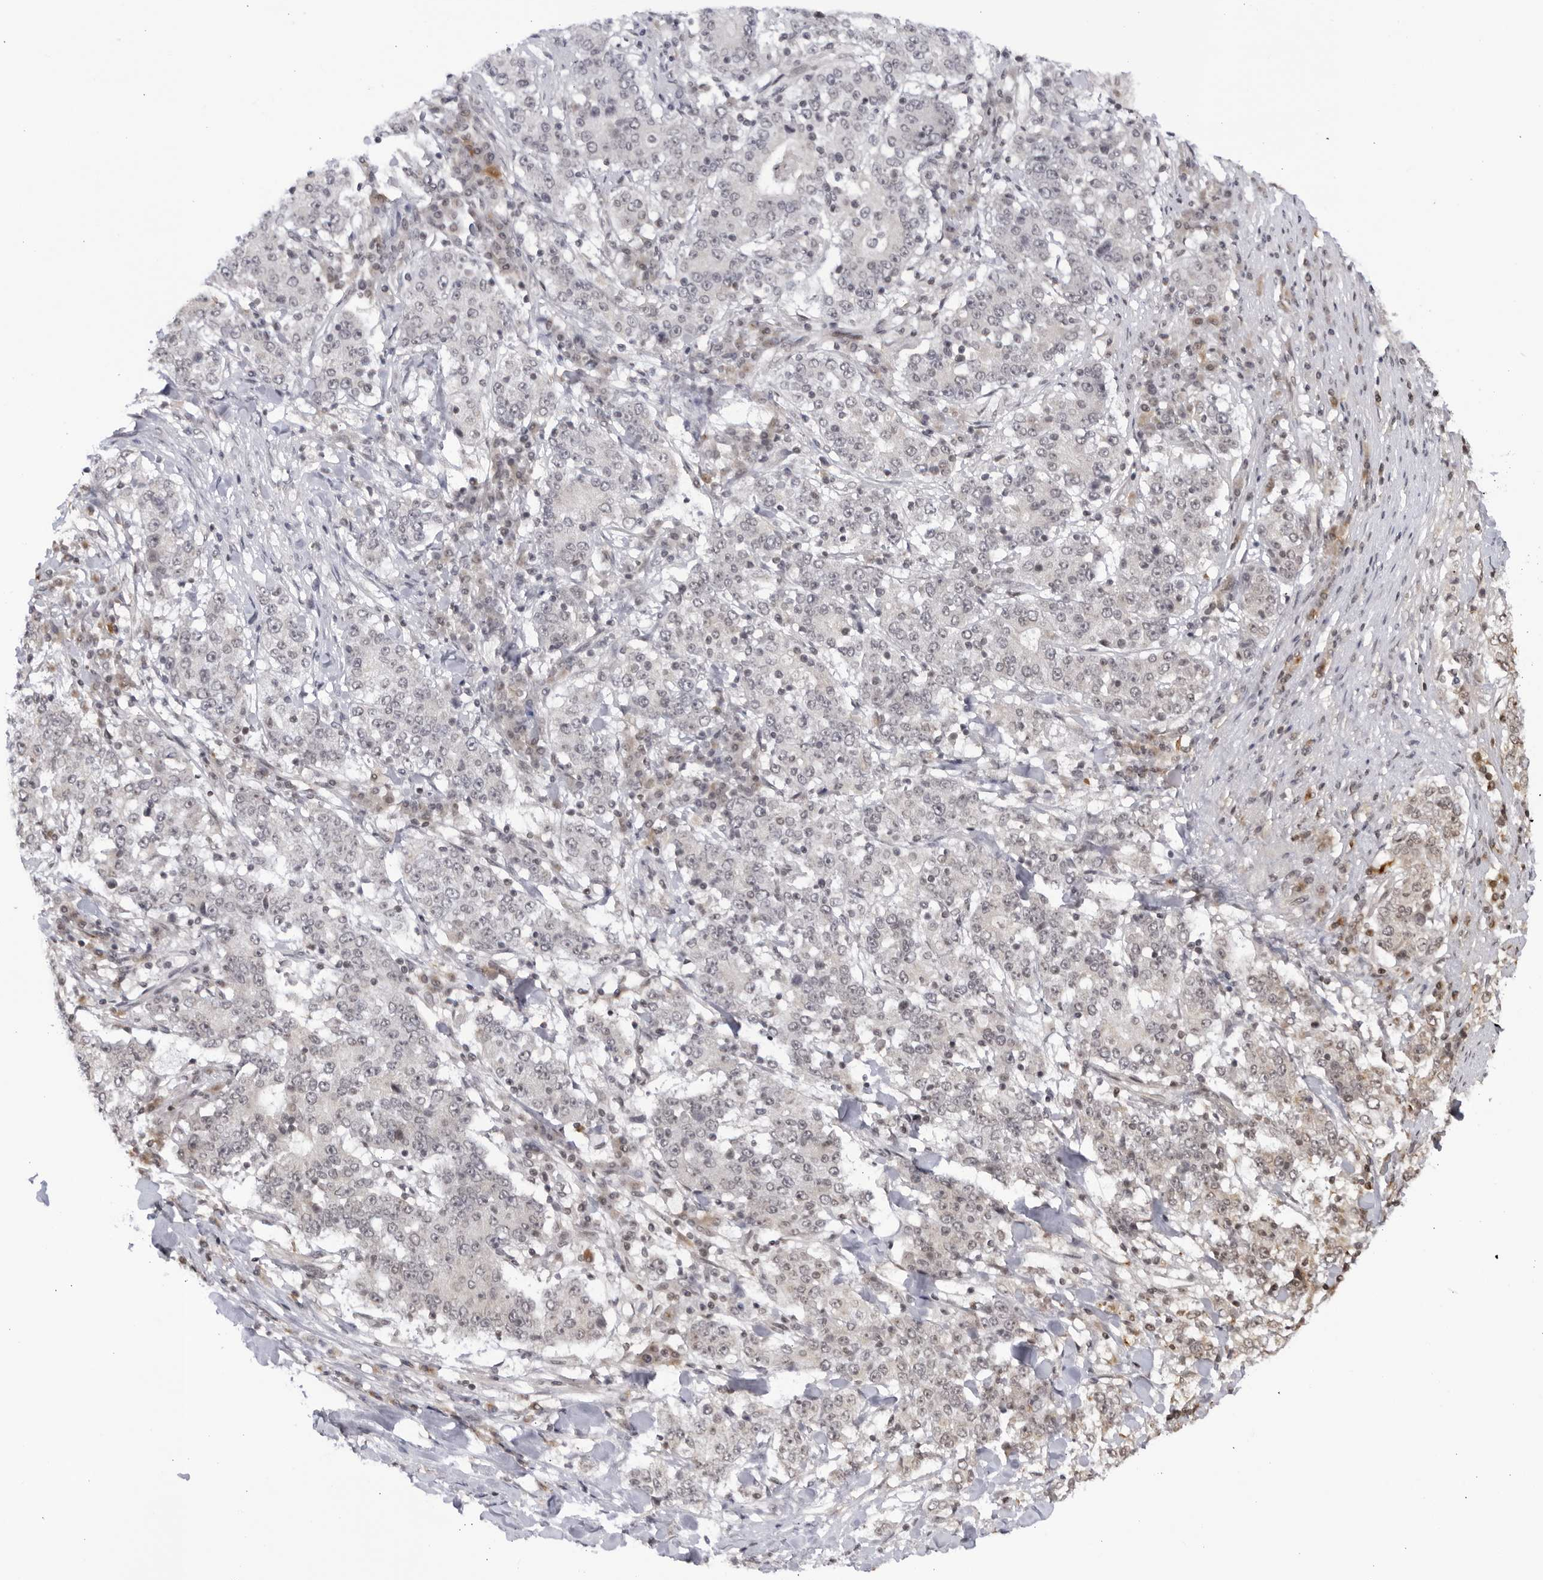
{"staining": {"intensity": "negative", "quantity": "none", "location": "none"}, "tissue": "stomach cancer", "cell_type": "Tumor cells", "image_type": "cancer", "snomed": [{"axis": "morphology", "description": "Adenocarcinoma, NOS"}, {"axis": "topography", "description": "Stomach"}], "caption": "Stomach cancer (adenocarcinoma) was stained to show a protein in brown. There is no significant staining in tumor cells. (DAB immunohistochemistry (IHC), high magnification).", "gene": "RASGEF1C", "patient": {"sex": "male", "age": 59}}